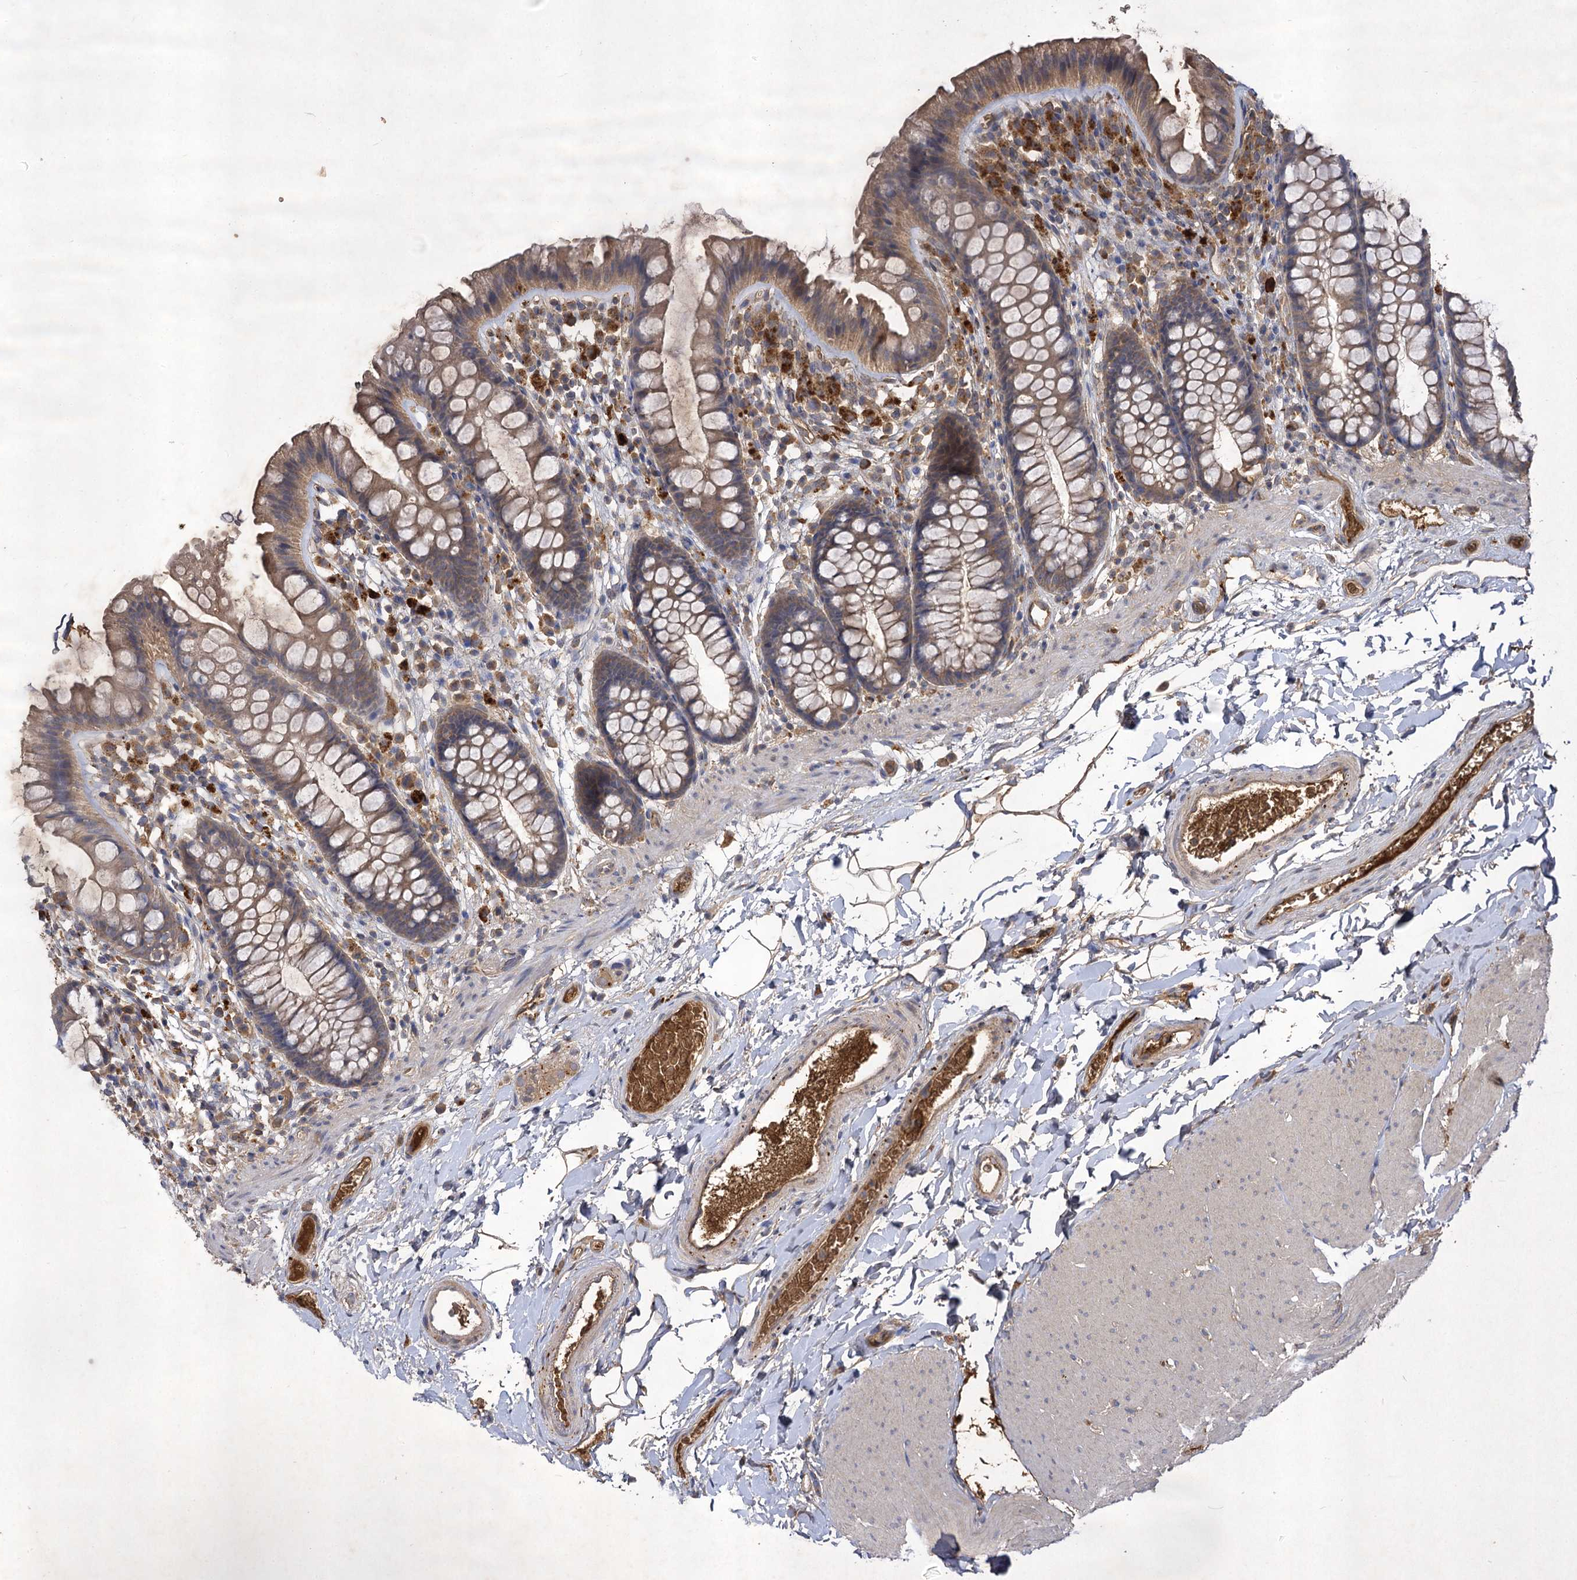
{"staining": {"intensity": "weak", "quantity": ">75%", "location": "cytoplasmic/membranous"}, "tissue": "colon", "cell_type": "Endothelial cells", "image_type": "normal", "snomed": [{"axis": "morphology", "description": "Normal tissue, NOS"}, {"axis": "topography", "description": "Colon"}], "caption": "Weak cytoplasmic/membranous protein positivity is appreciated in about >75% of endothelial cells in colon. (Stains: DAB (3,3'-diaminobenzidine) in brown, nuclei in blue, Microscopy: brightfield microscopy at high magnification).", "gene": "USP50", "patient": {"sex": "female", "age": 62}}